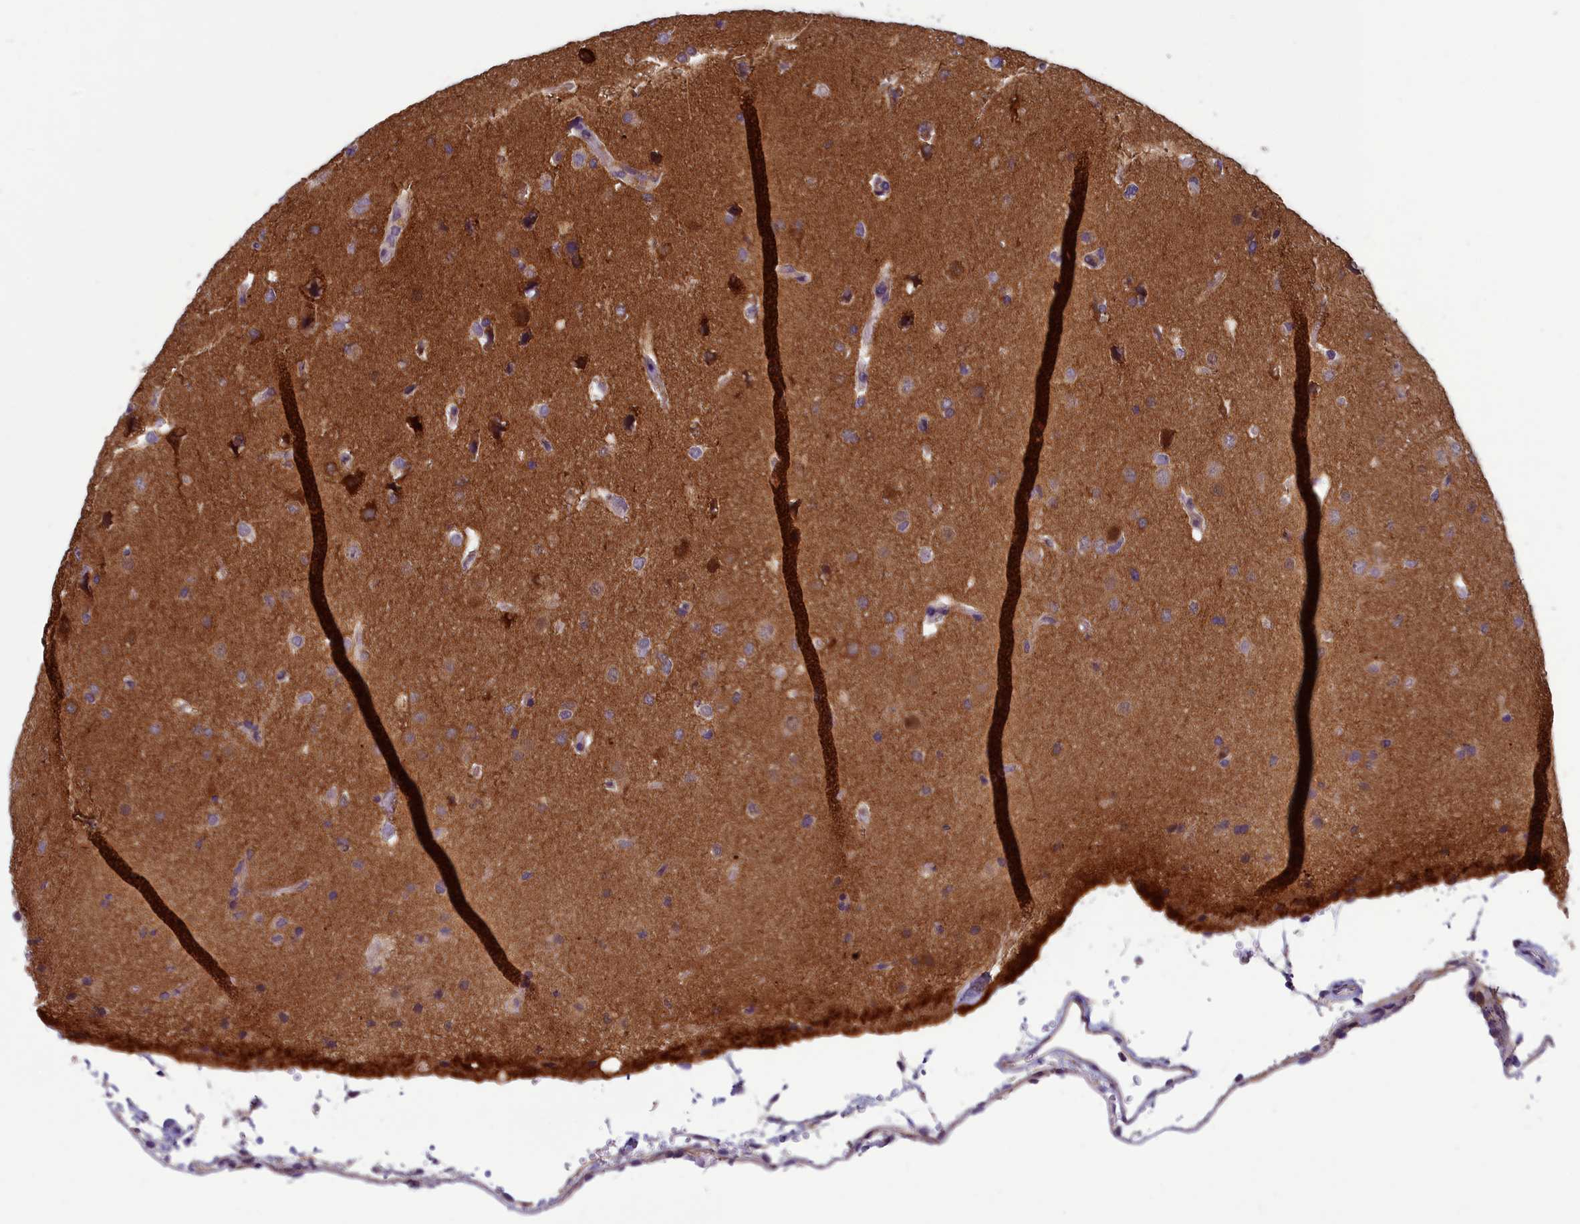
{"staining": {"intensity": "moderate", "quantity": "<25%", "location": "cytoplasmic/membranous,nuclear"}, "tissue": "glioma", "cell_type": "Tumor cells", "image_type": "cancer", "snomed": [{"axis": "morphology", "description": "Glioma, malignant, High grade"}, {"axis": "topography", "description": "Brain"}], "caption": "About <25% of tumor cells in human glioma show moderate cytoplasmic/membranous and nuclear protein positivity as visualized by brown immunohistochemical staining.", "gene": "HECA", "patient": {"sex": "male", "age": 72}}